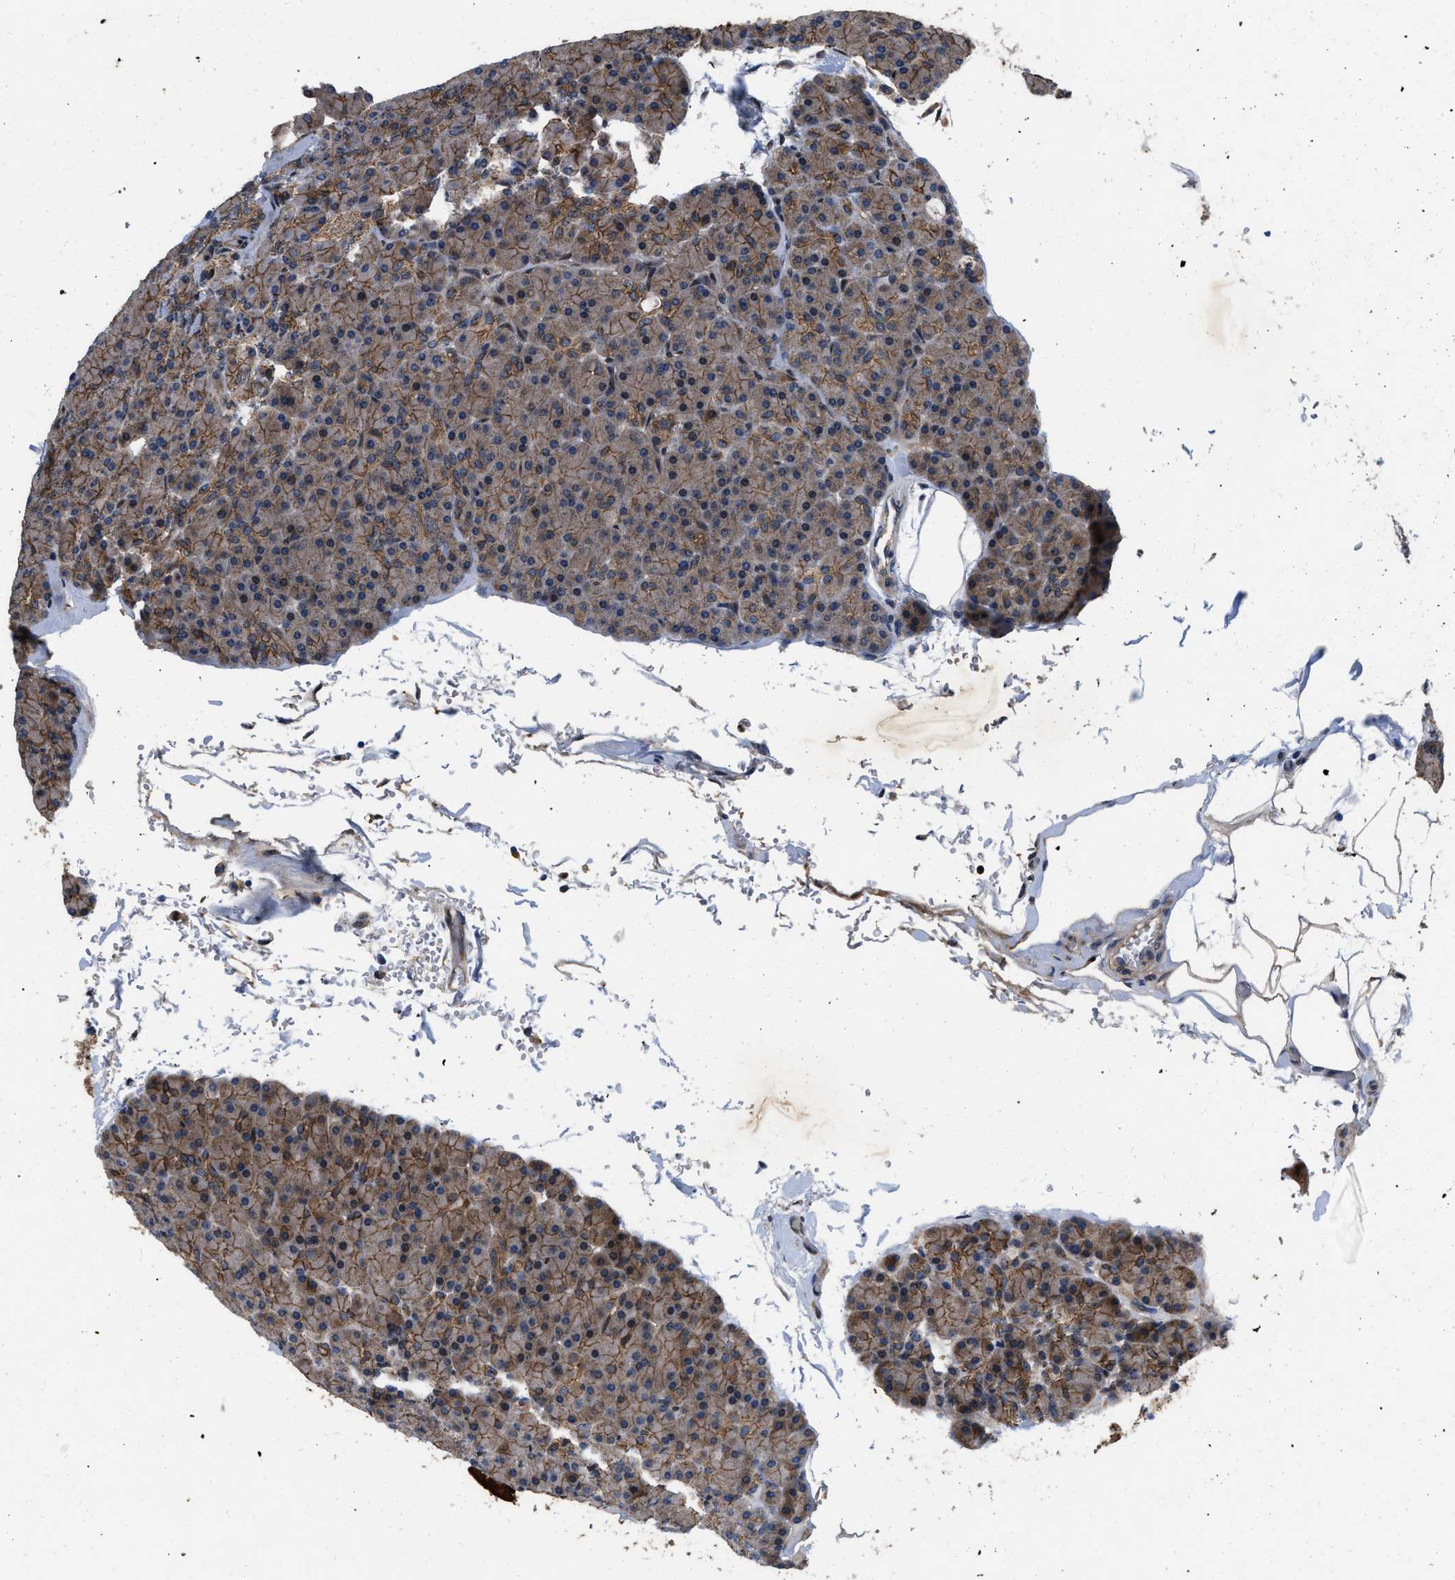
{"staining": {"intensity": "moderate", "quantity": ">75%", "location": "cytoplasmic/membranous"}, "tissue": "pancreas", "cell_type": "Exocrine glandular cells", "image_type": "normal", "snomed": [{"axis": "morphology", "description": "Normal tissue, NOS"}, {"axis": "topography", "description": "Pancreas"}], "caption": "Immunohistochemistry (IHC) of normal pancreas demonstrates medium levels of moderate cytoplasmic/membranous staining in about >75% of exocrine glandular cells.", "gene": "PRDM14", "patient": {"sex": "female", "age": 43}}